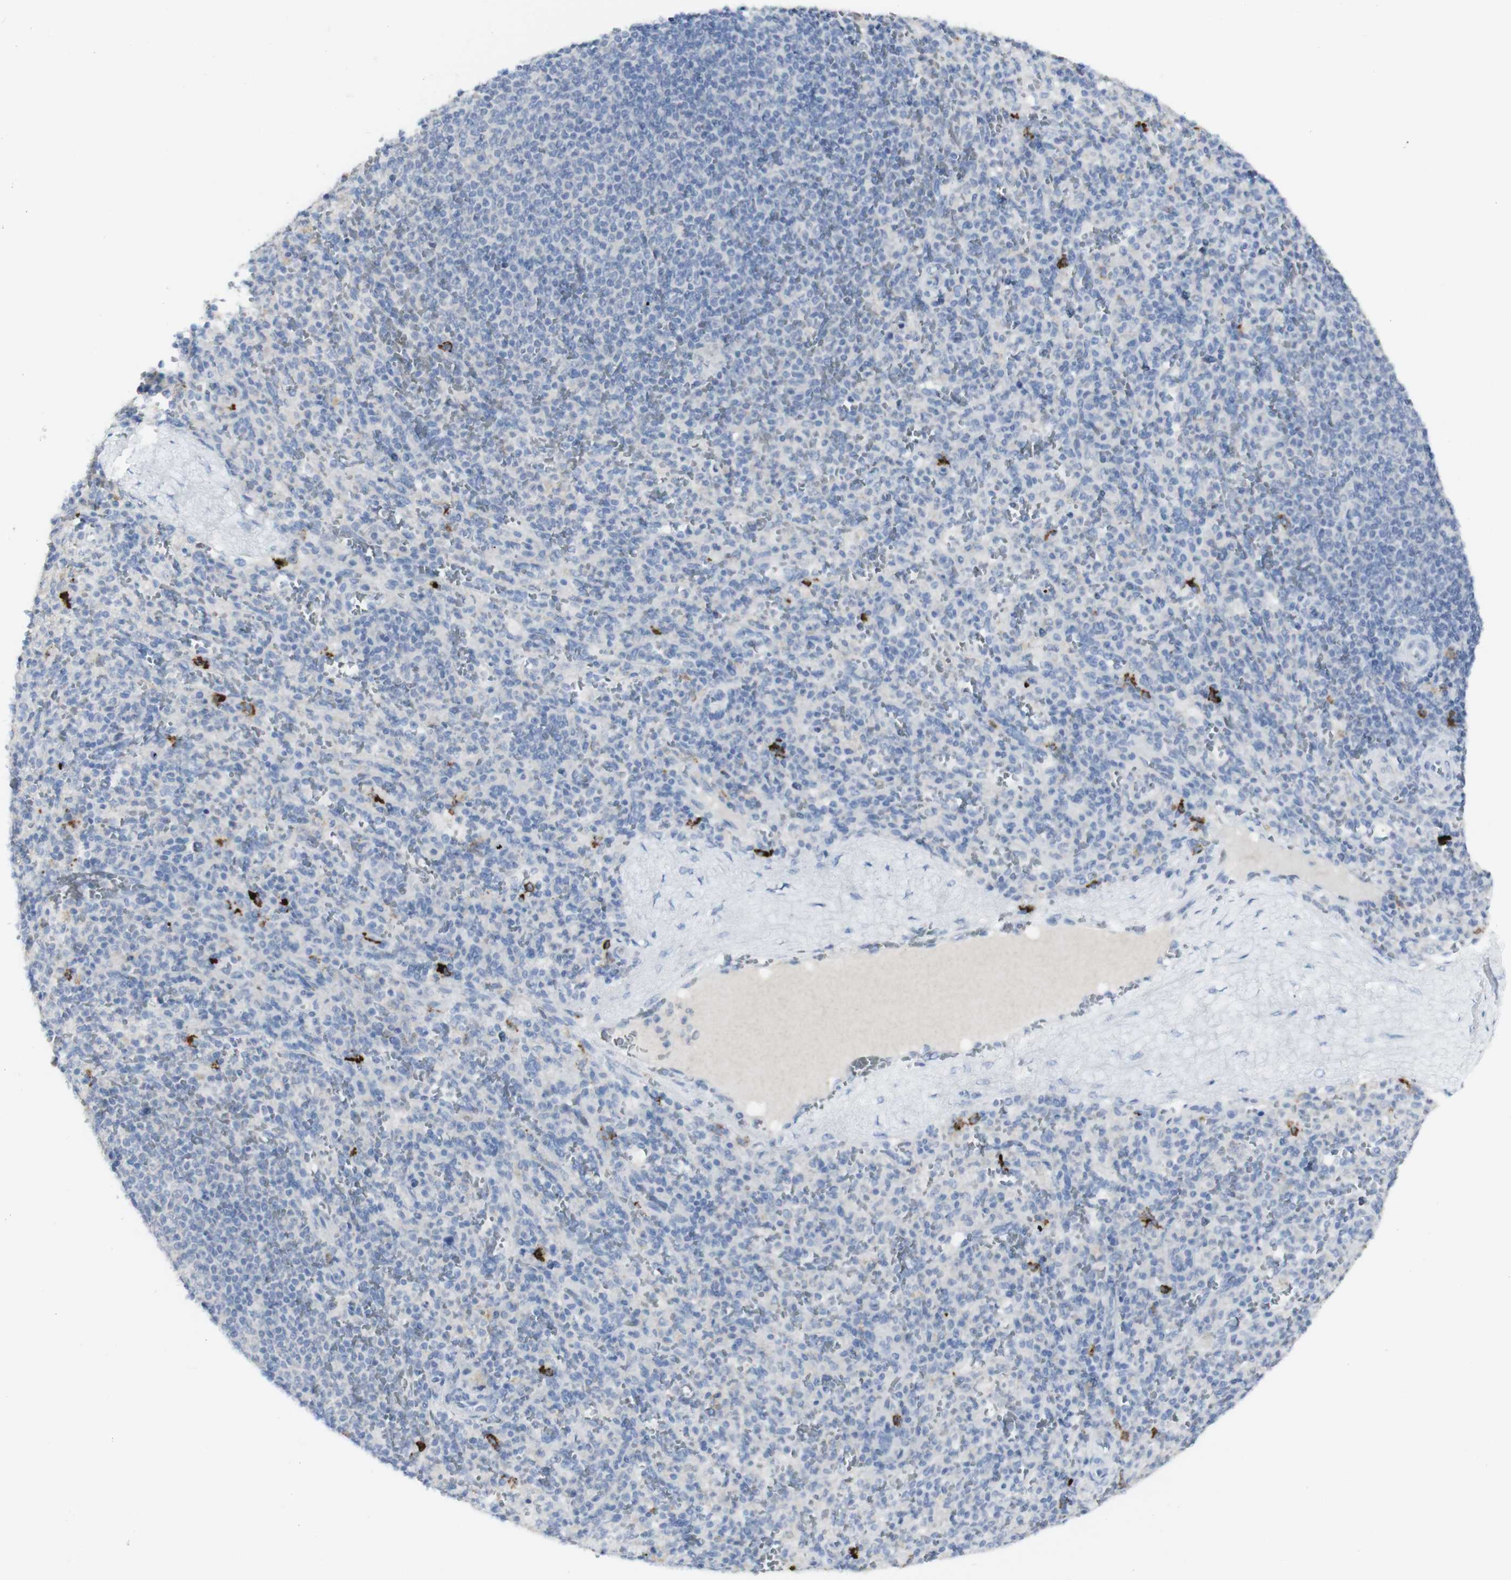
{"staining": {"intensity": "moderate", "quantity": "<25%", "location": "cytoplasmic/membranous"}, "tissue": "spleen", "cell_type": "Cells in red pulp", "image_type": "normal", "snomed": [{"axis": "morphology", "description": "Normal tissue, NOS"}, {"axis": "topography", "description": "Spleen"}], "caption": "The histopathology image reveals immunohistochemical staining of normal spleen. There is moderate cytoplasmic/membranous expression is seen in about <25% of cells in red pulp.", "gene": "CD207", "patient": {"sex": "male", "age": 36}}